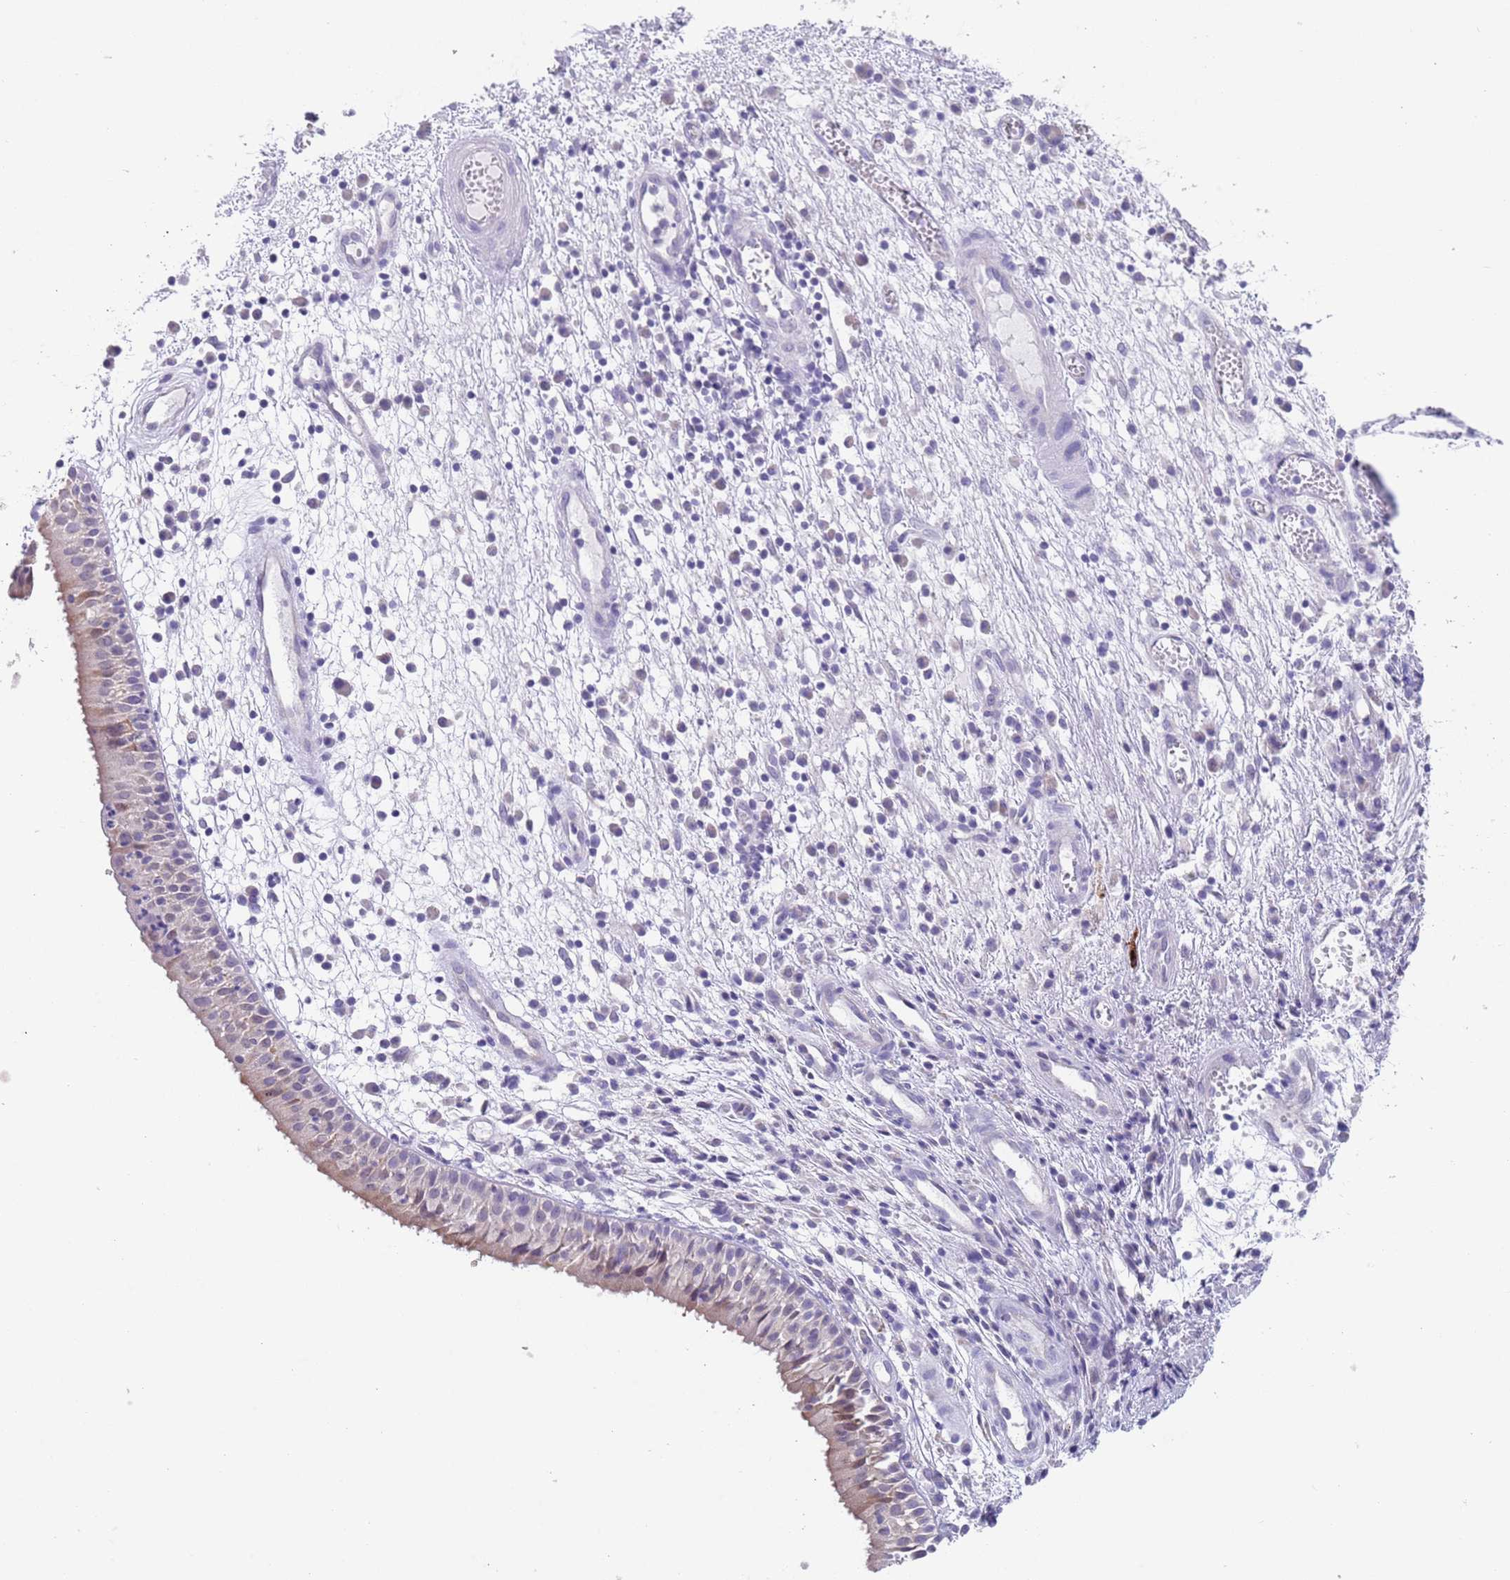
{"staining": {"intensity": "negative", "quantity": "none", "location": "none"}, "tissue": "nasopharynx", "cell_type": "Respiratory epithelial cells", "image_type": "normal", "snomed": [{"axis": "morphology", "description": "Normal tissue, NOS"}, {"axis": "topography", "description": "Nasopharynx"}], "caption": "DAB (3,3'-diaminobenzidine) immunohistochemical staining of unremarkable human nasopharynx shows no significant positivity in respiratory epithelial cells. Brightfield microscopy of immunohistochemistry stained with DAB (brown) and hematoxylin (blue), captured at high magnification.", "gene": "SPIRE2", "patient": {"sex": "female", "age": 63}}